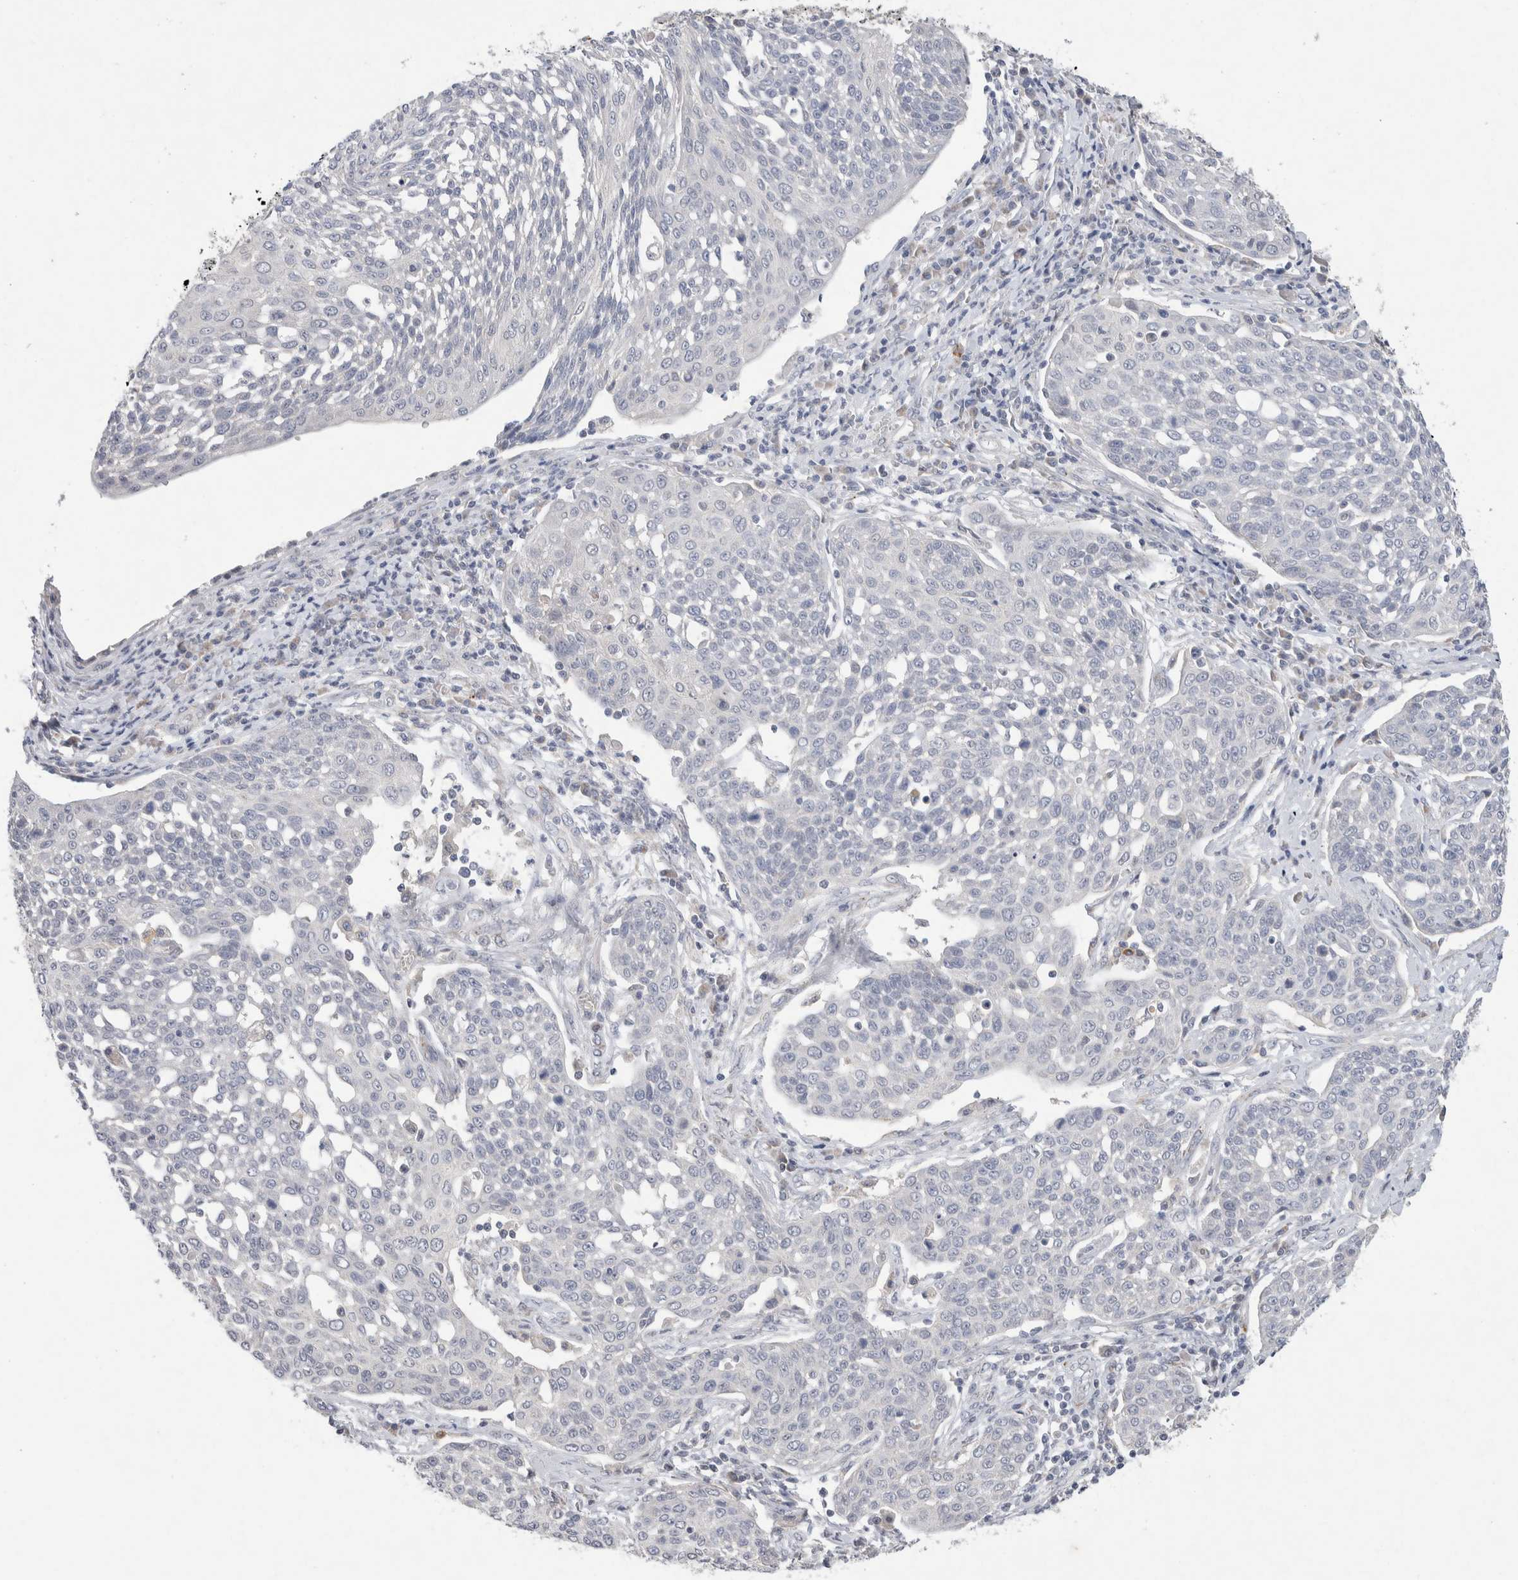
{"staining": {"intensity": "negative", "quantity": "none", "location": "none"}, "tissue": "cervical cancer", "cell_type": "Tumor cells", "image_type": "cancer", "snomed": [{"axis": "morphology", "description": "Squamous cell carcinoma, NOS"}, {"axis": "topography", "description": "Cervix"}], "caption": "A micrograph of human squamous cell carcinoma (cervical) is negative for staining in tumor cells. Nuclei are stained in blue.", "gene": "CMTM4", "patient": {"sex": "female", "age": 34}}